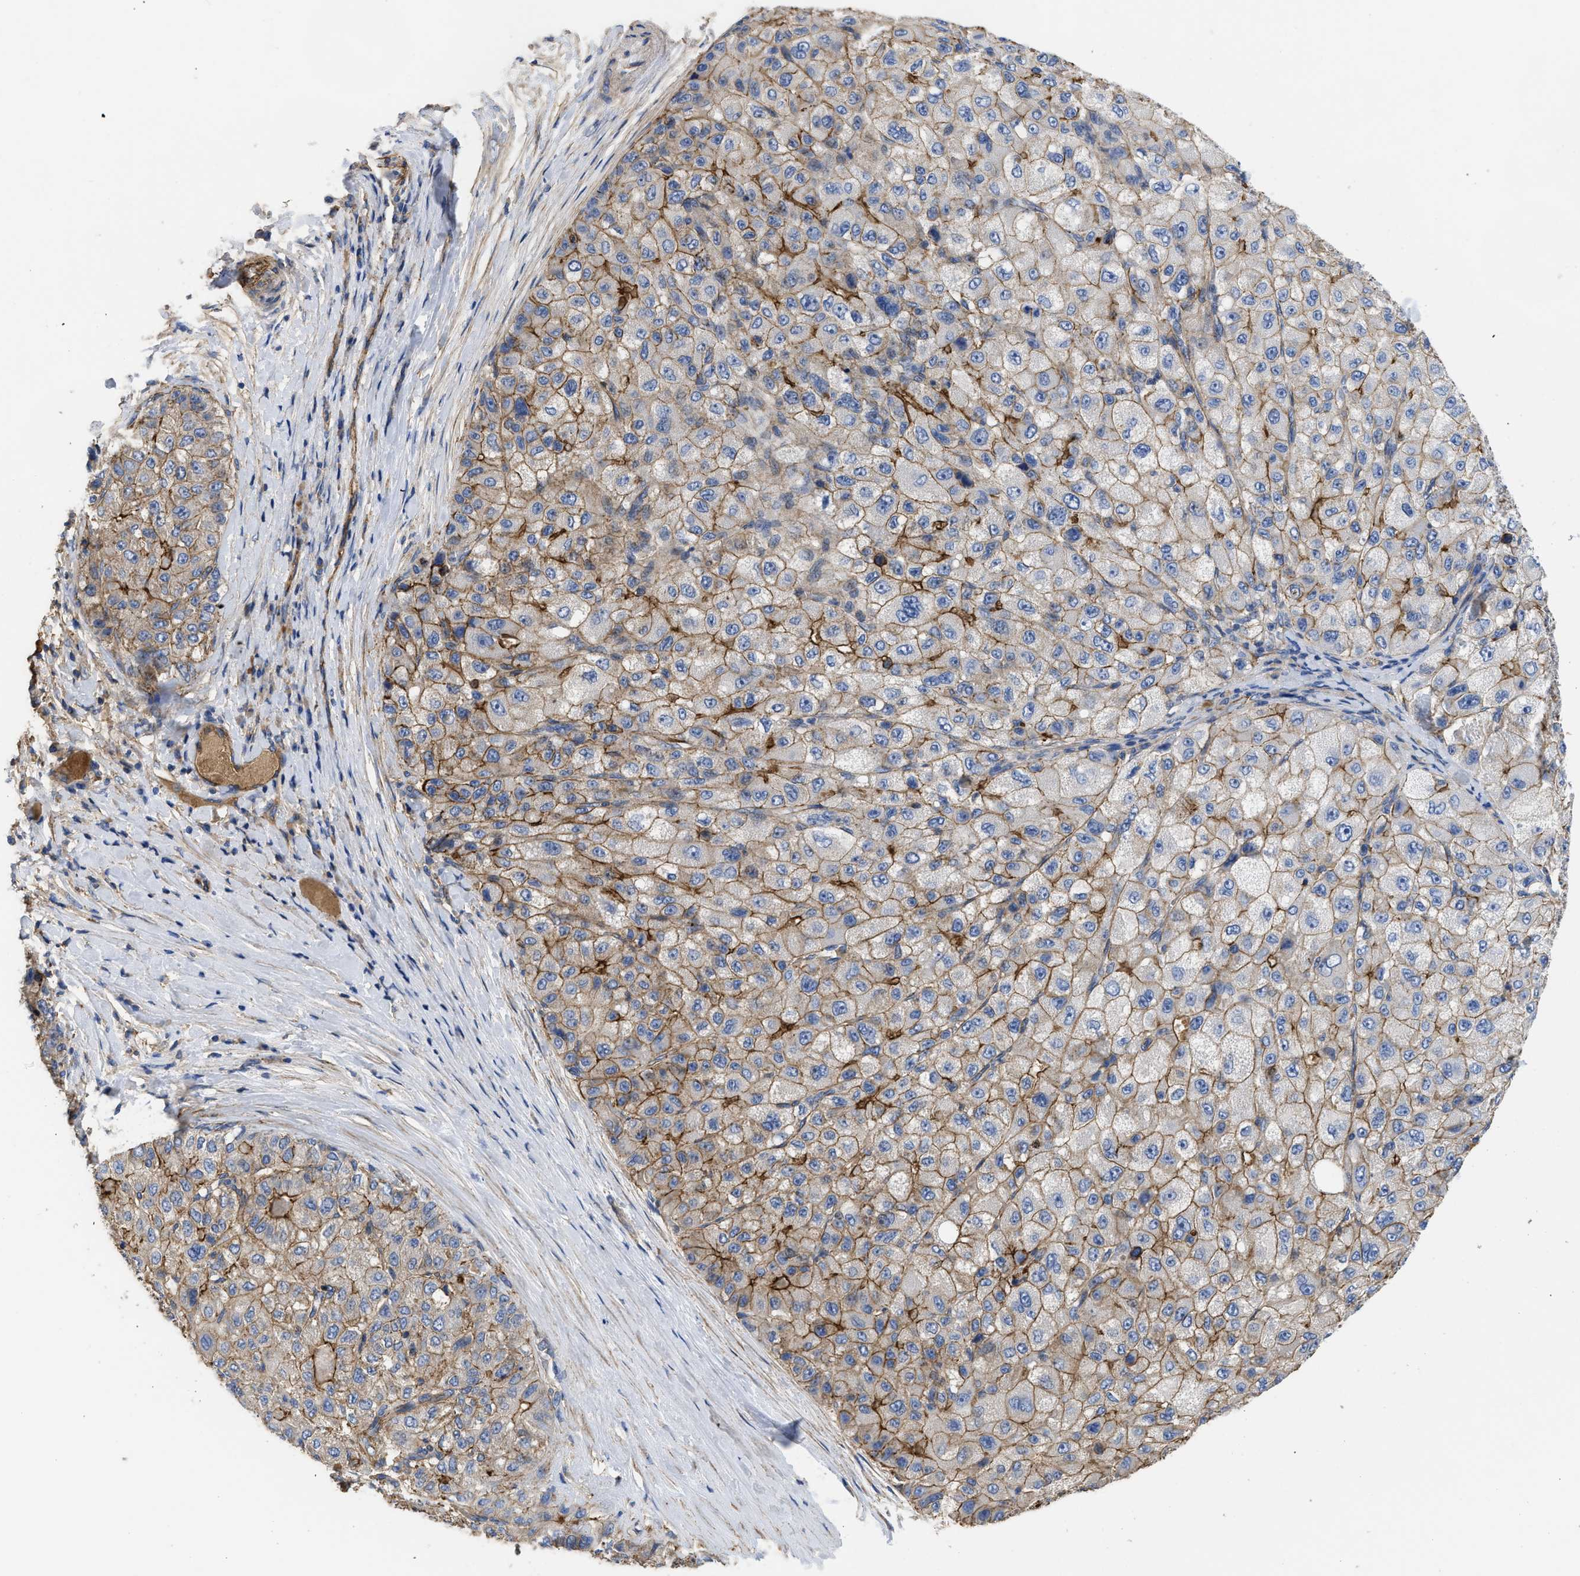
{"staining": {"intensity": "moderate", "quantity": ">75%", "location": "cytoplasmic/membranous"}, "tissue": "liver cancer", "cell_type": "Tumor cells", "image_type": "cancer", "snomed": [{"axis": "morphology", "description": "Carcinoma, Hepatocellular, NOS"}, {"axis": "topography", "description": "Liver"}], "caption": "An immunohistochemistry (IHC) histopathology image of neoplastic tissue is shown. Protein staining in brown labels moderate cytoplasmic/membranous positivity in liver cancer (hepatocellular carcinoma) within tumor cells.", "gene": "USP4", "patient": {"sex": "male", "age": 80}}